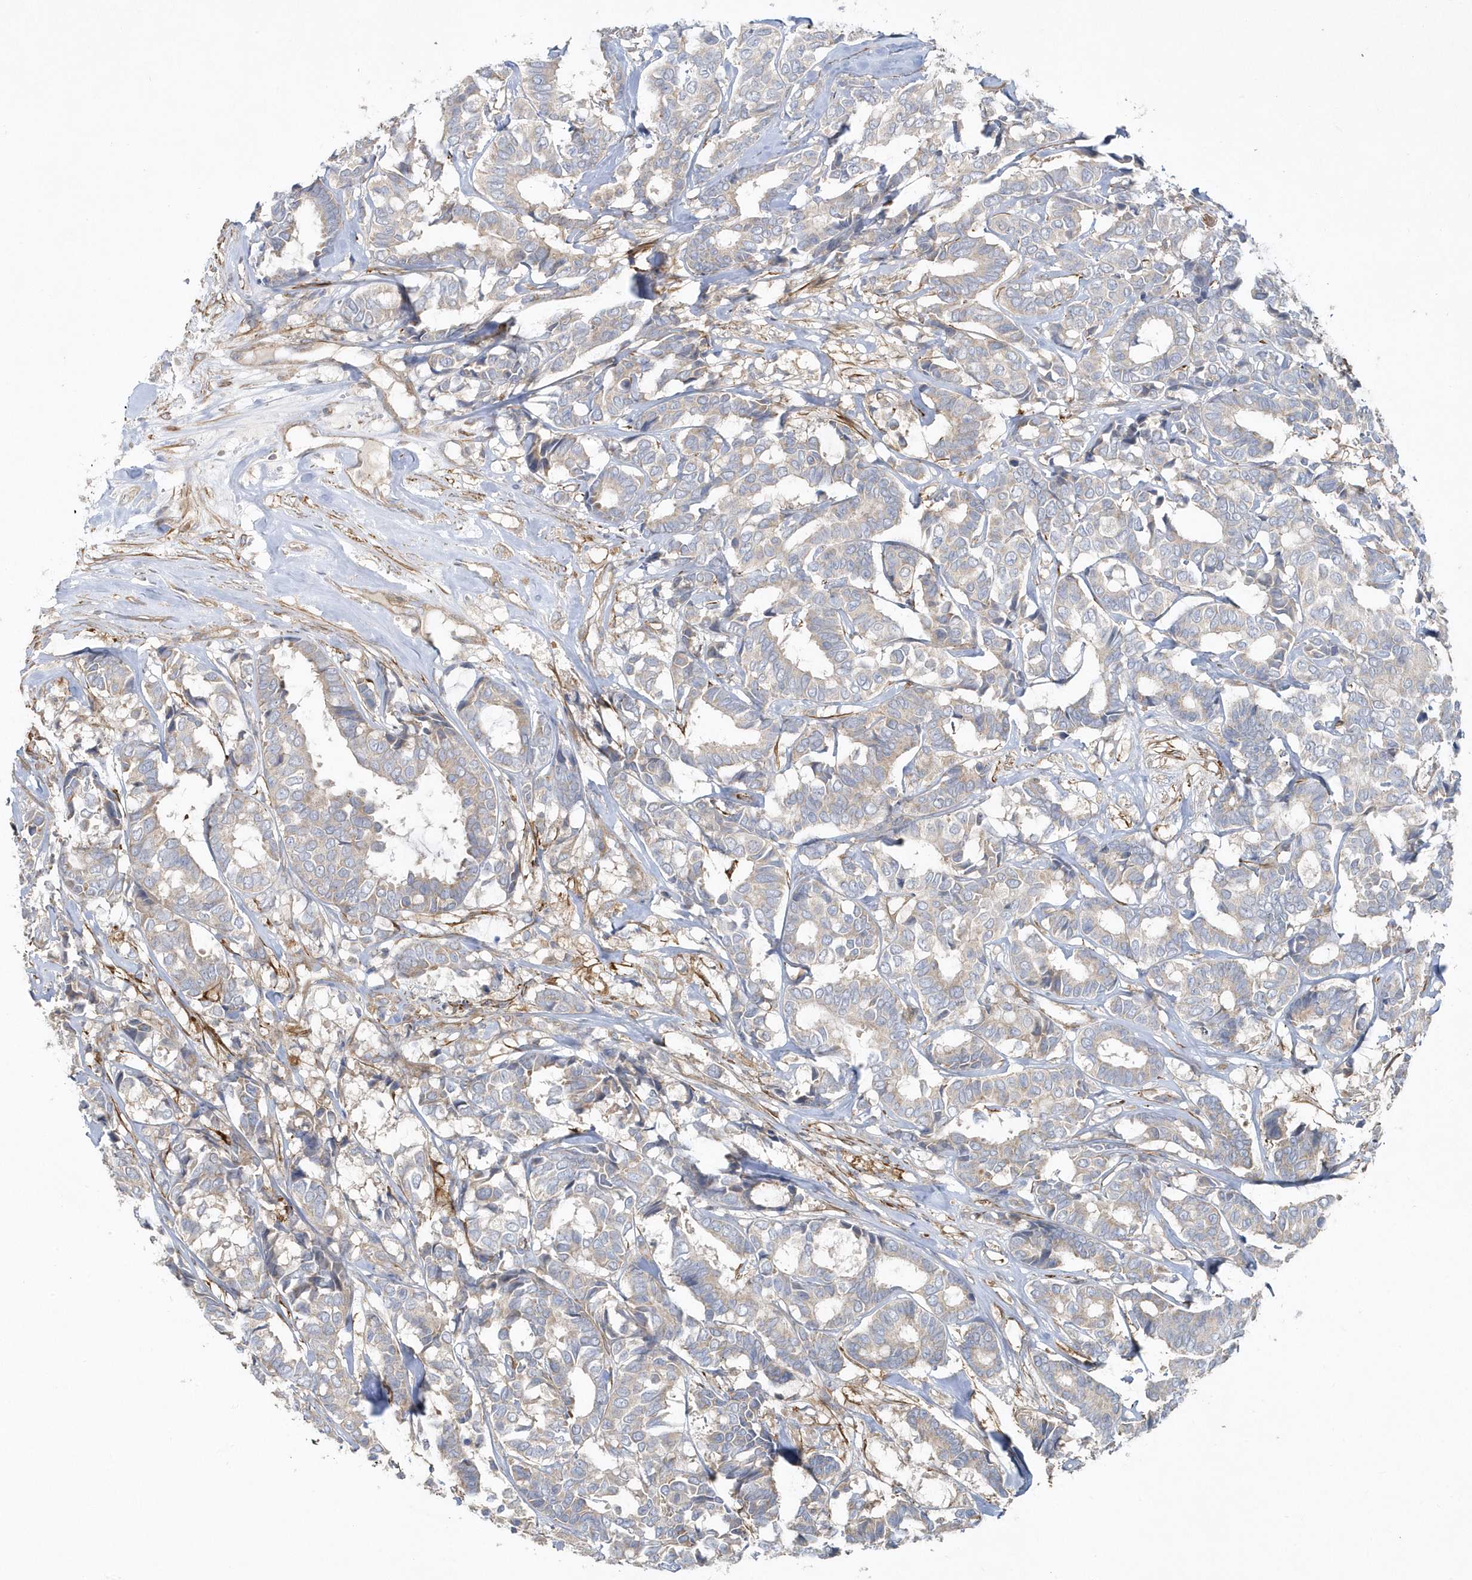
{"staining": {"intensity": "weak", "quantity": "<25%", "location": "cytoplasmic/membranous"}, "tissue": "breast cancer", "cell_type": "Tumor cells", "image_type": "cancer", "snomed": [{"axis": "morphology", "description": "Duct carcinoma"}, {"axis": "topography", "description": "Breast"}], "caption": "Tumor cells show no significant protein staining in breast cancer (invasive ductal carcinoma).", "gene": "LEXM", "patient": {"sex": "female", "age": 87}}